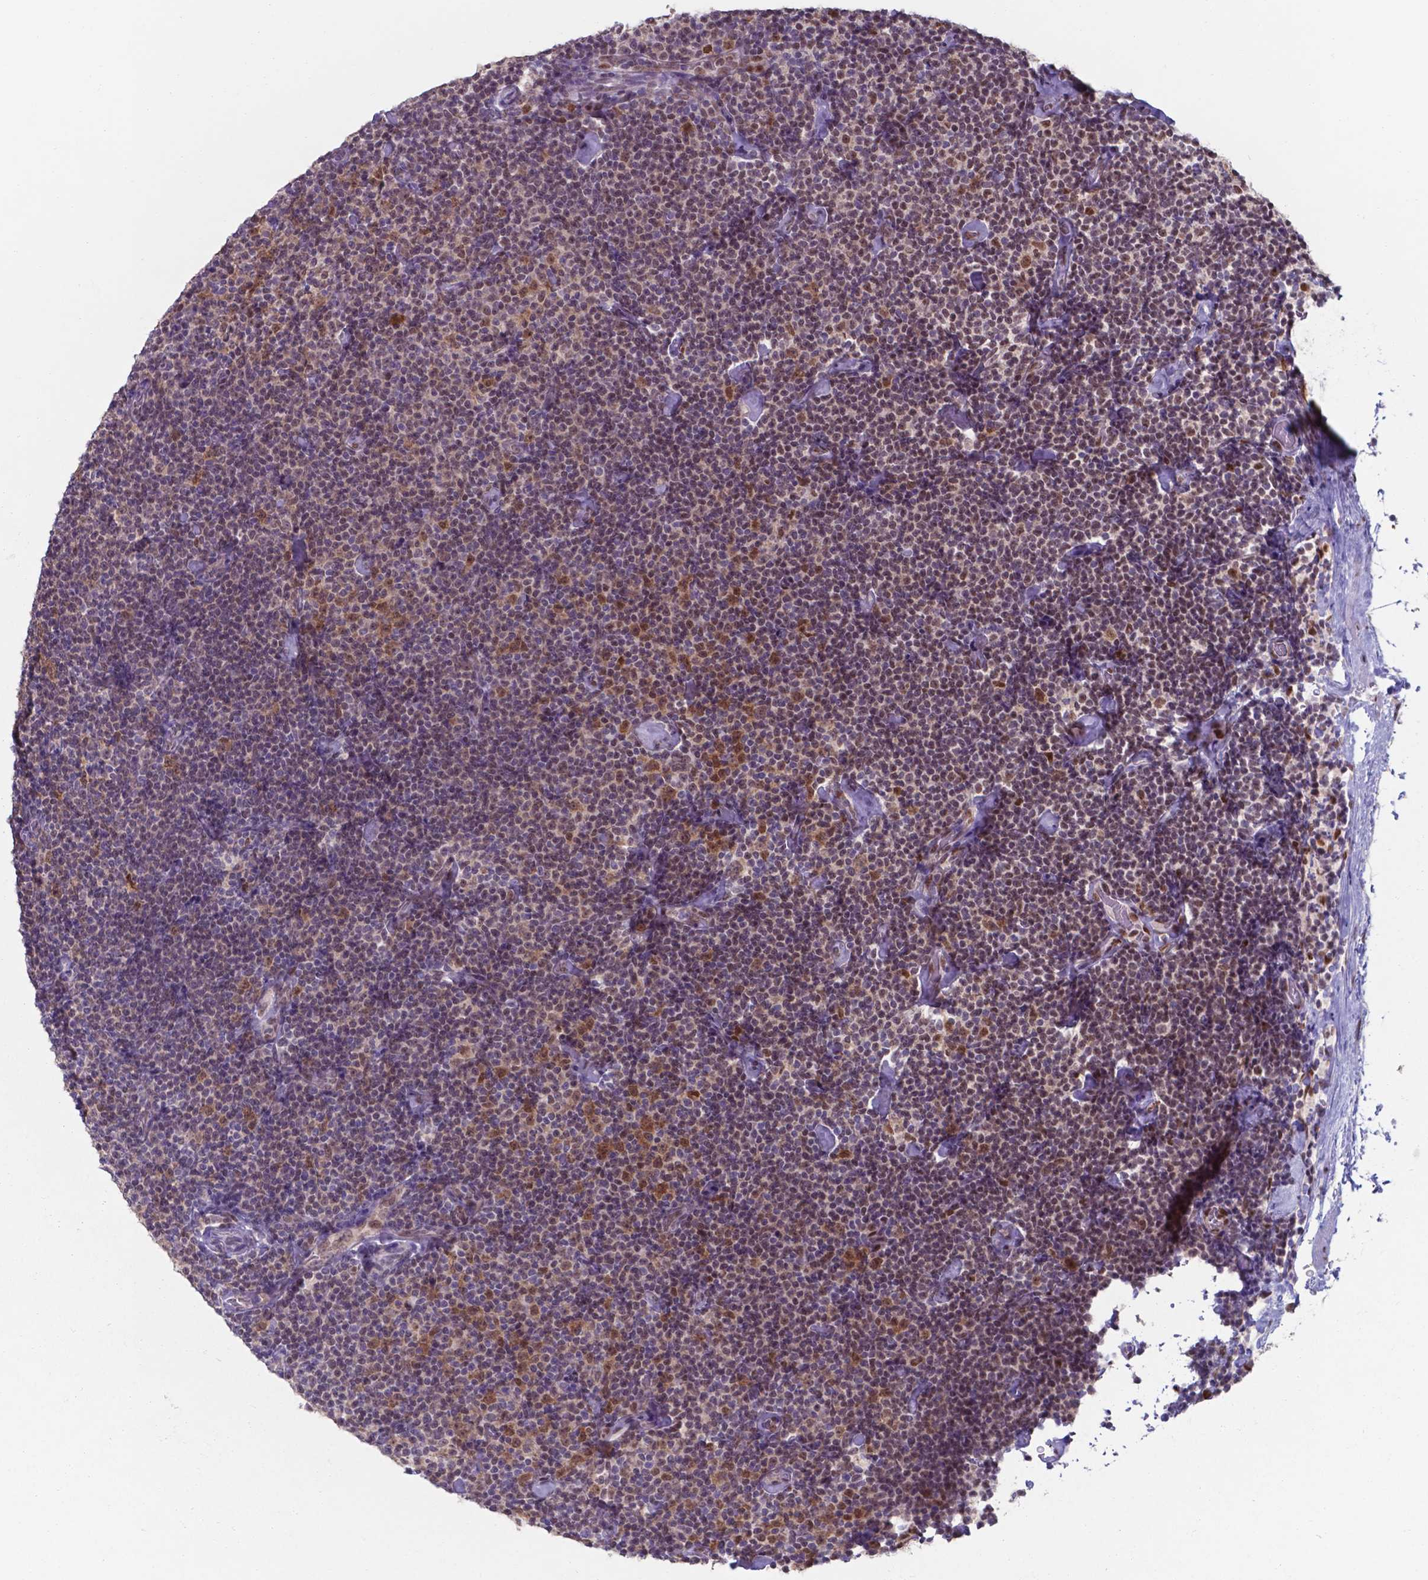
{"staining": {"intensity": "weak", "quantity": "<25%", "location": "nuclear"}, "tissue": "lymphoma", "cell_type": "Tumor cells", "image_type": "cancer", "snomed": [{"axis": "morphology", "description": "Malignant lymphoma, non-Hodgkin's type, Low grade"}, {"axis": "topography", "description": "Lymph node"}], "caption": "A histopathology image of malignant lymphoma, non-Hodgkin's type (low-grade) stained for a protein shows no brown staining in tumor cells.", "gene": "UBE2E2", "patient": {"sex": "male", "age": 81}}